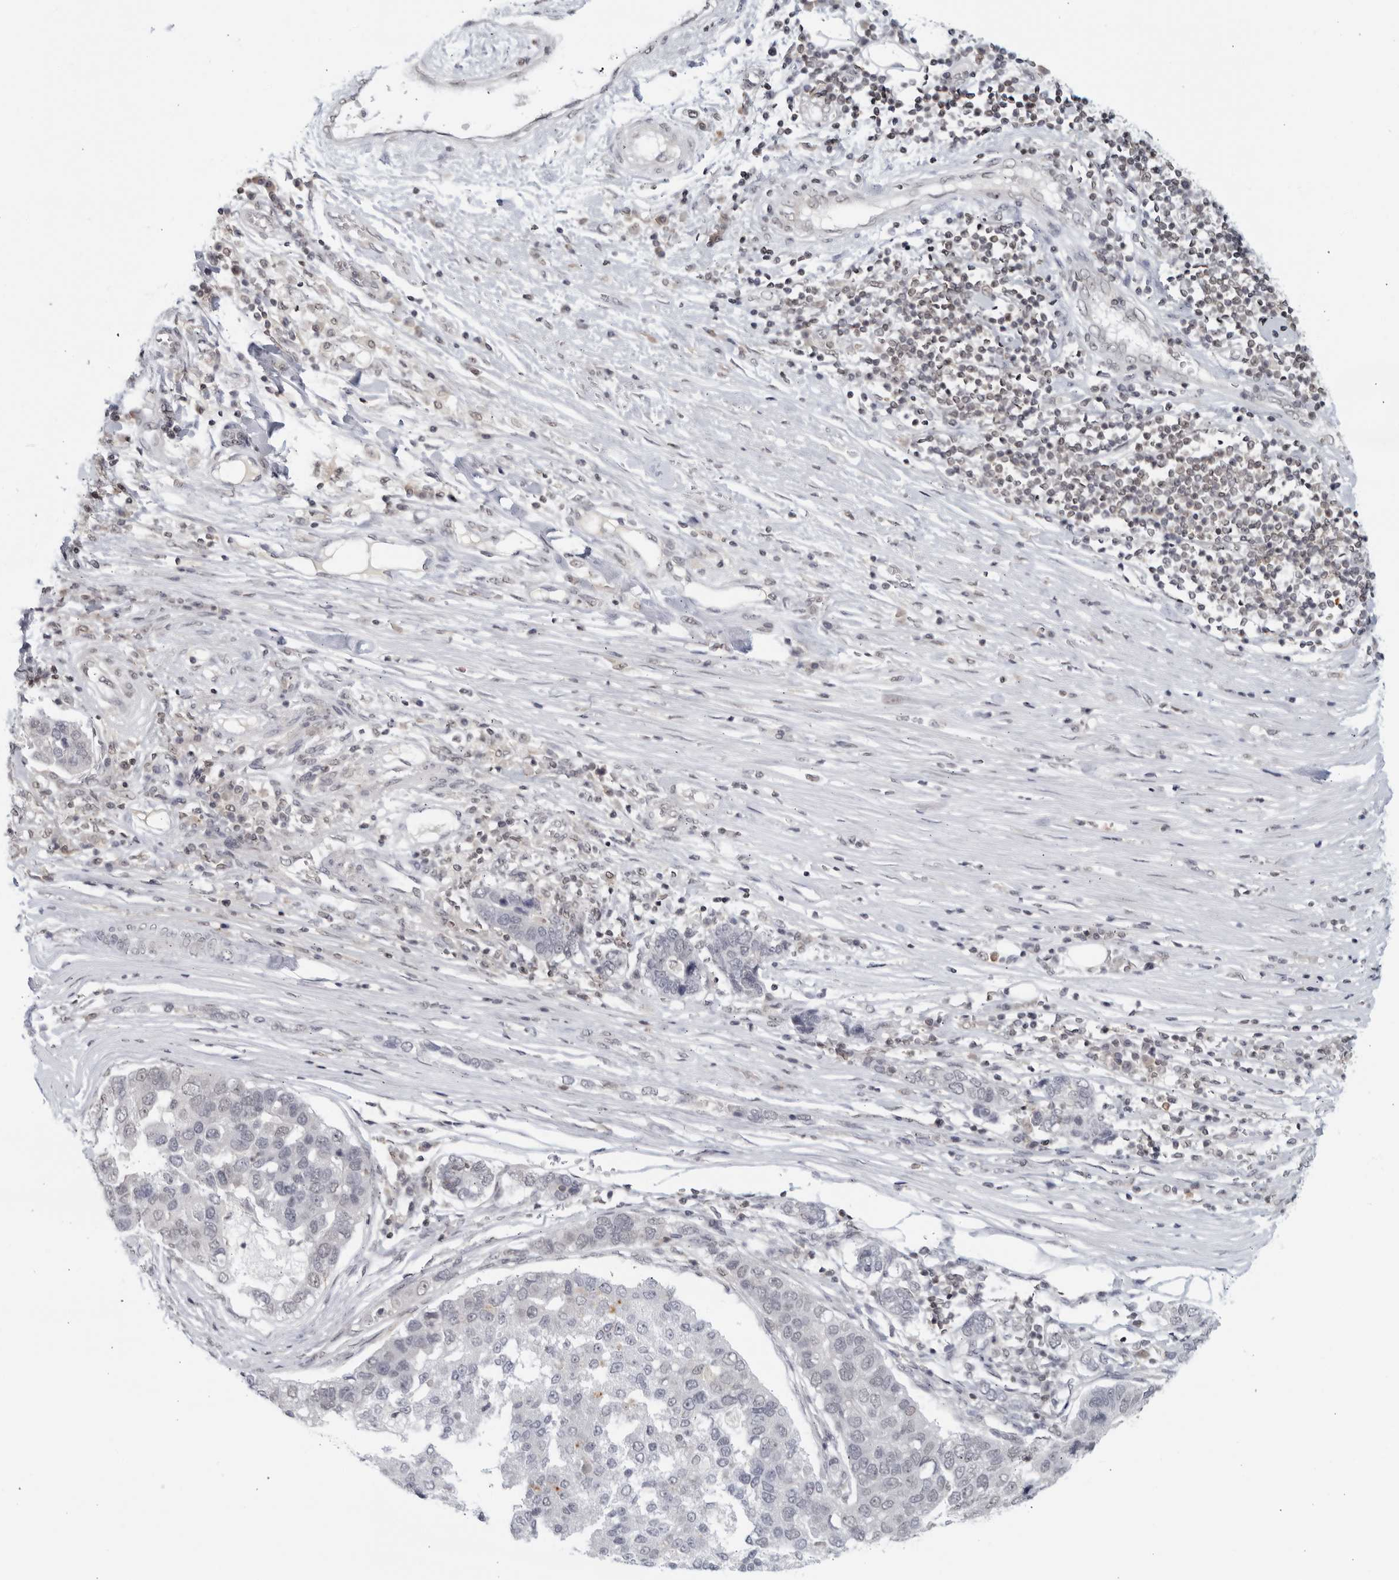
{"staining": {"intensity": "negative", "quantity": "none", "location": "none"}, "tissue": "pancreatic cancer", "cell_type": "Tumor cells", "image_type": "cancer", "snomed": [{"axis": "morphology", "description": "Adenocarcinoma, NOS"}, {"axis": "topography", "description": "Pancreas"}], "caption": "The immunohistochemistry (IHC) micrograph has no significant expression in tumor cells of adenocarcinoma (pancreatic) tissue.", "gene": "CC2D1B", "patient": {"sex": "female", "age": 61}}